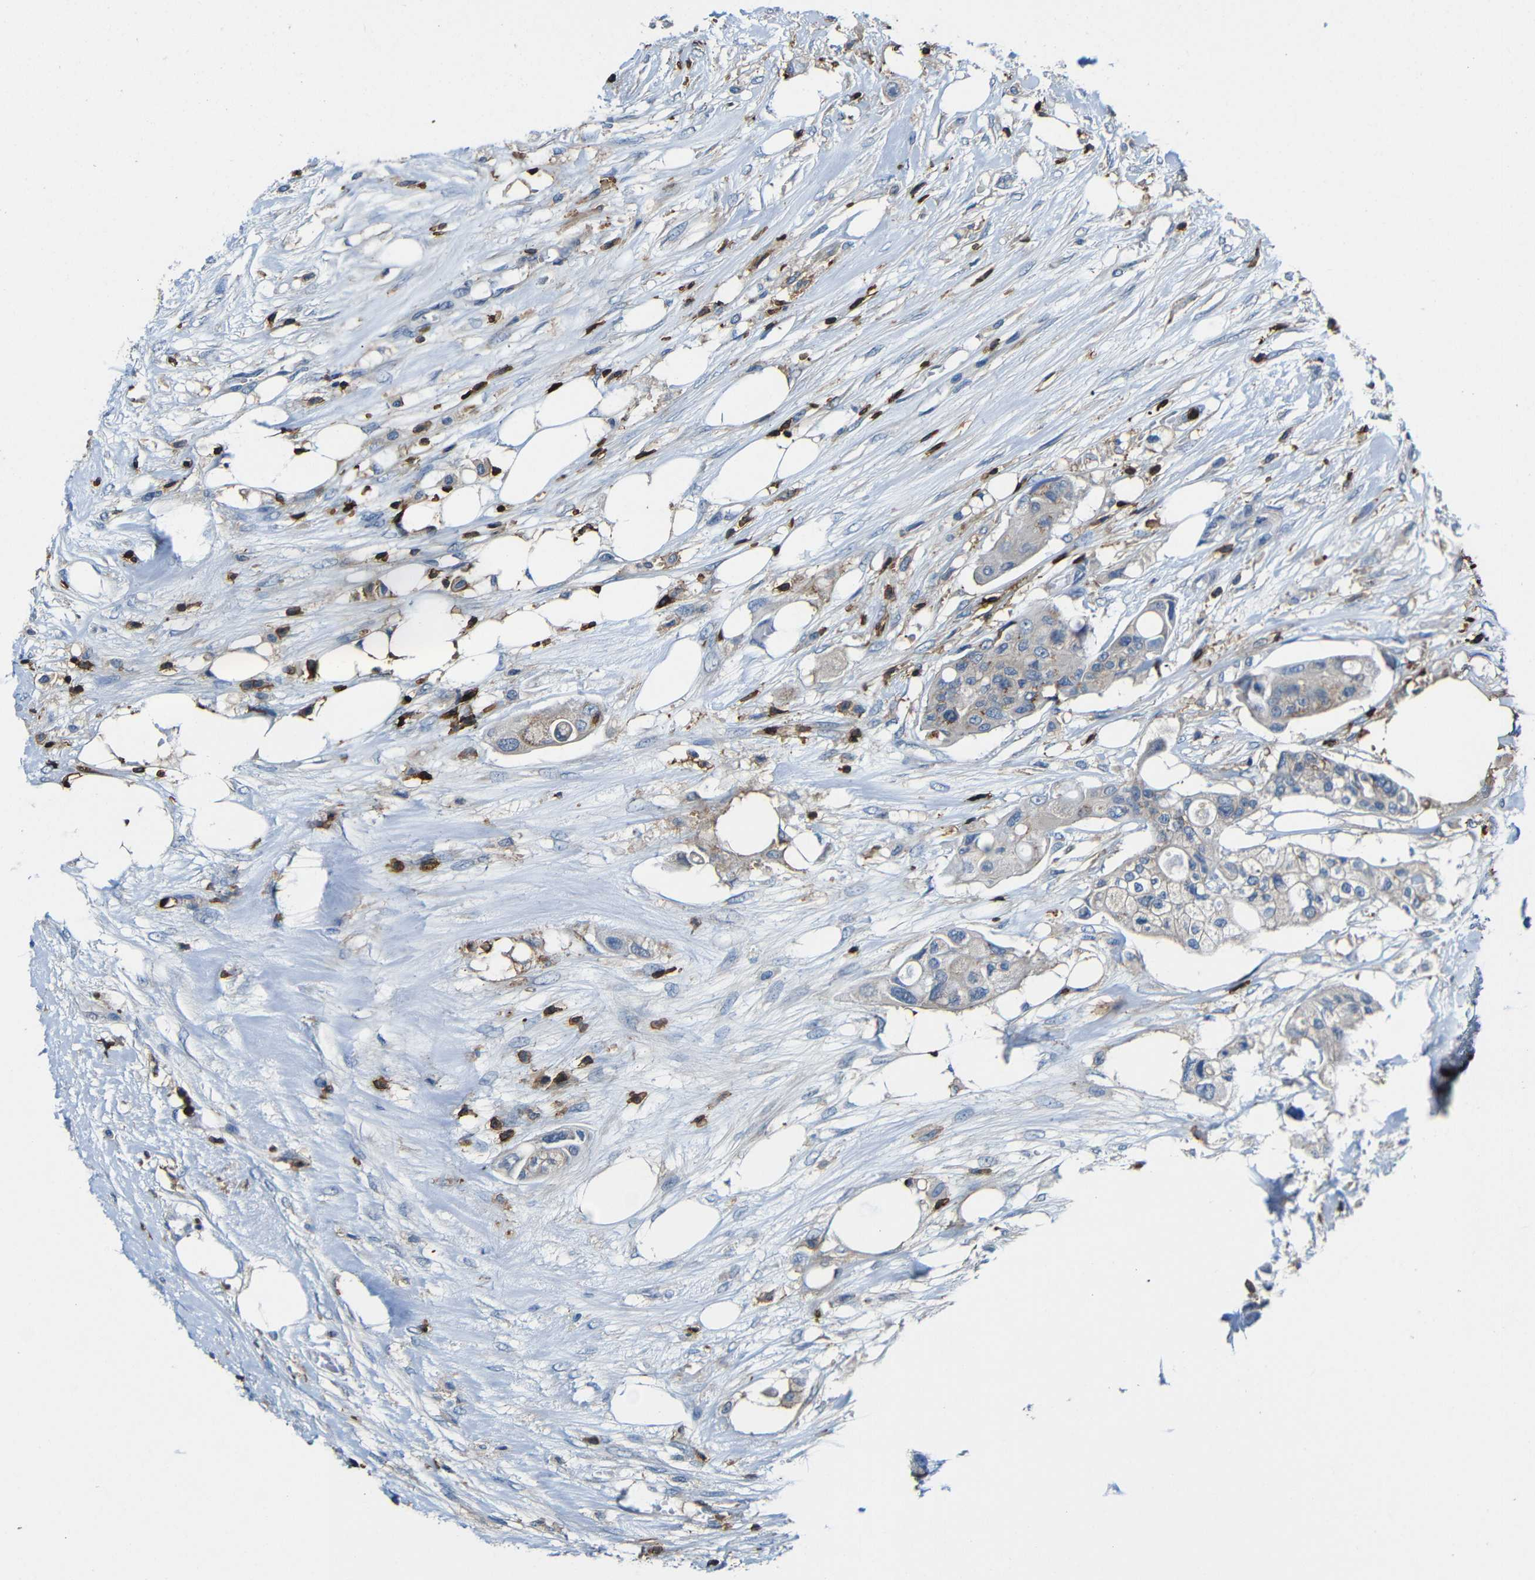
{"staining": {"intensity": "moderate", "quantity": "<25%", "location": "cytoplasmic/membranous"}, "tissue": "colorectal cancer", "cell_type": "Tumor cells", "image_type": "cancer", "snomed": [{"axis": "morphology", "description": "Adenocarcinoma, NOS"}, {"axis": "topography", "description": "Colon"}], "caption": "The photomicrograph demonstrates staining of colorectal cancer (adenocarcinoma), revealing moderate cytoplasmic/membranous protein expression (brown color) within tumor cells.", "gene": "P2RY12", "patient": {"sex": "female", "age": 57}}